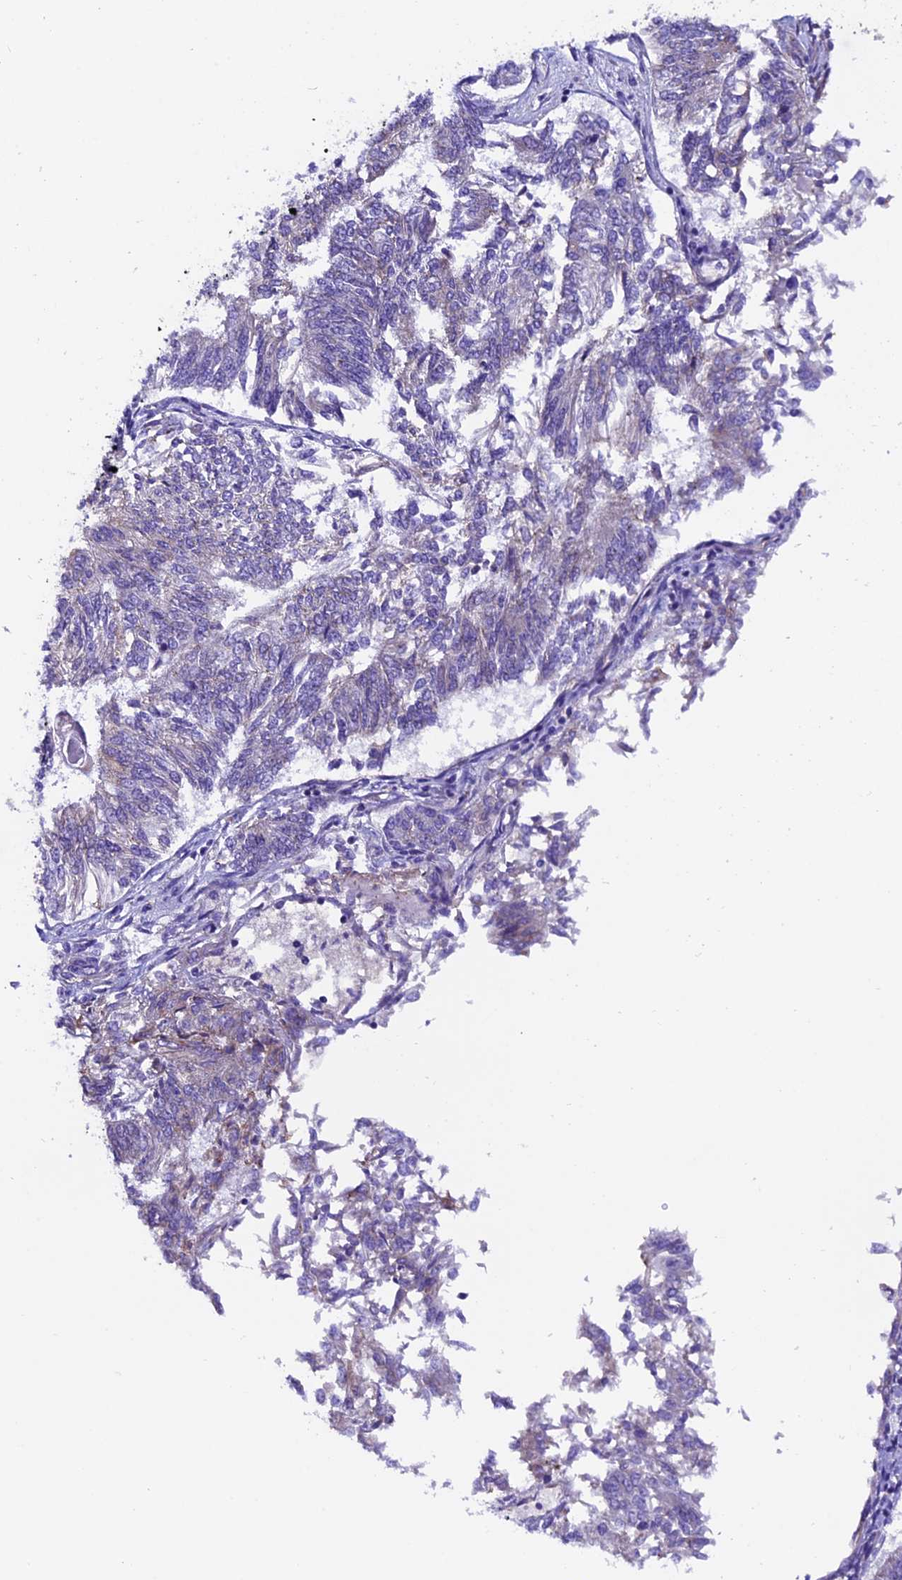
{"staining": {"intensity": "weak", "quantity": "<25%", "location": "cytoplasmic/membranous"}, "tissue": "endometrial cancer", "cell_type": "Tumor cells", "image_type": "cancer", "snomed": [{"axis": "morphology", "description": "Adenocarcinoma, NOS"}, {"axis": "topography", "description": "Endometrium"}], "caption": "IHC of endometrial adenocarcinoma reveals no positivity in tumor cells.", "gene": "COMTD1", "patient": {"sex": "female", "age": 58}}